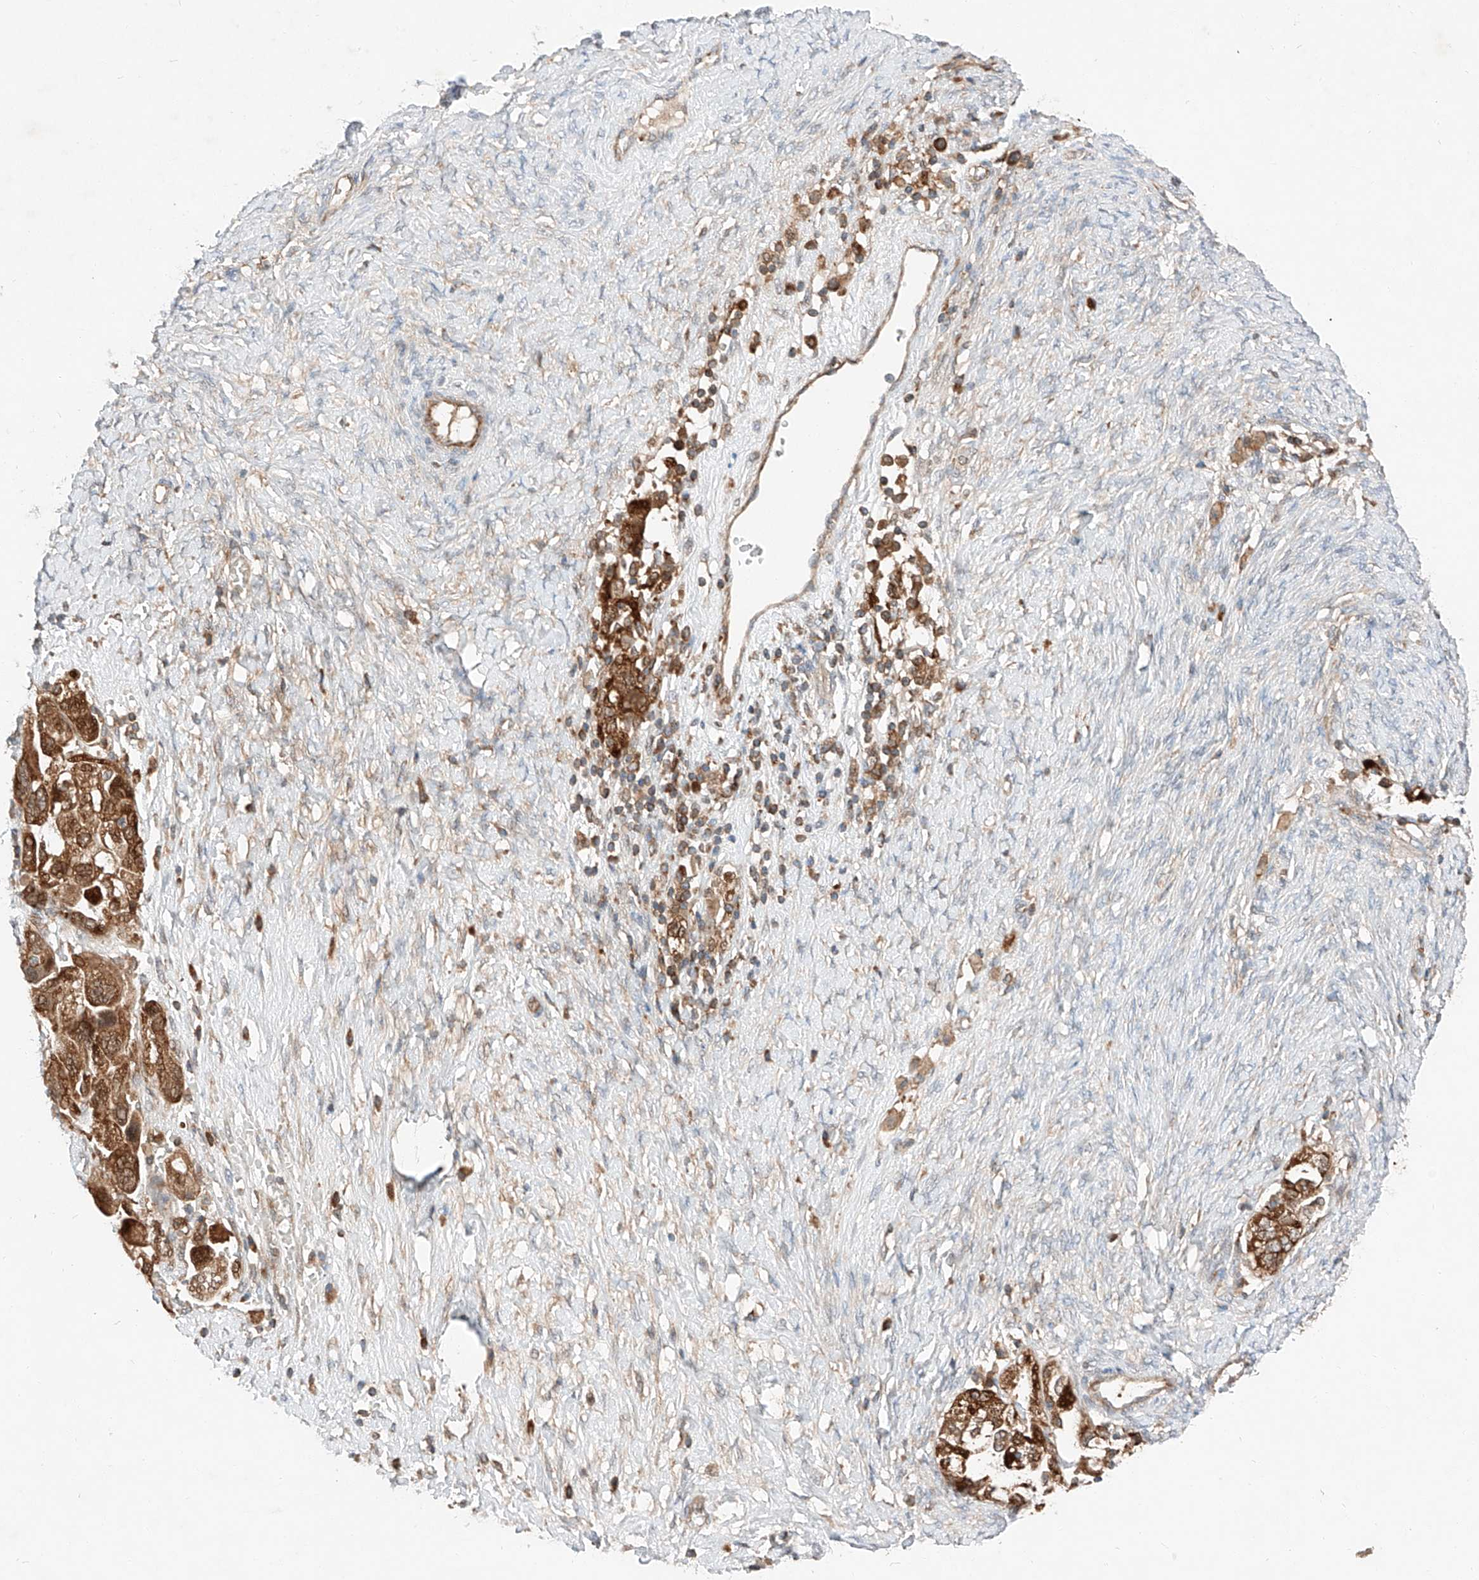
{"staining": {"intensity": "strong", "quantity": ">75%", "location": "cytoplasmic/membranous"}, "tissue": "ovarian cancer", "cell_type": "Tumor cells", "image_type": "cancer", "snomed": [{"axis": "morphology", "description": "Carcinoma, NOS"}, {"axis": "morphology", "description": "Cystadenocarcinoma, serous, NOS"}, {"axis": "topography", "description": "Ovary"}], "caption": "Protein expression analysis of human serous cystadenocarcinoma (ovarian) reveals strong cytoplasmic/membranous staining in approximately >75% of tumor cells.", "gene": "RUSC1", "patient": {"sex": "female", "age": 69}}